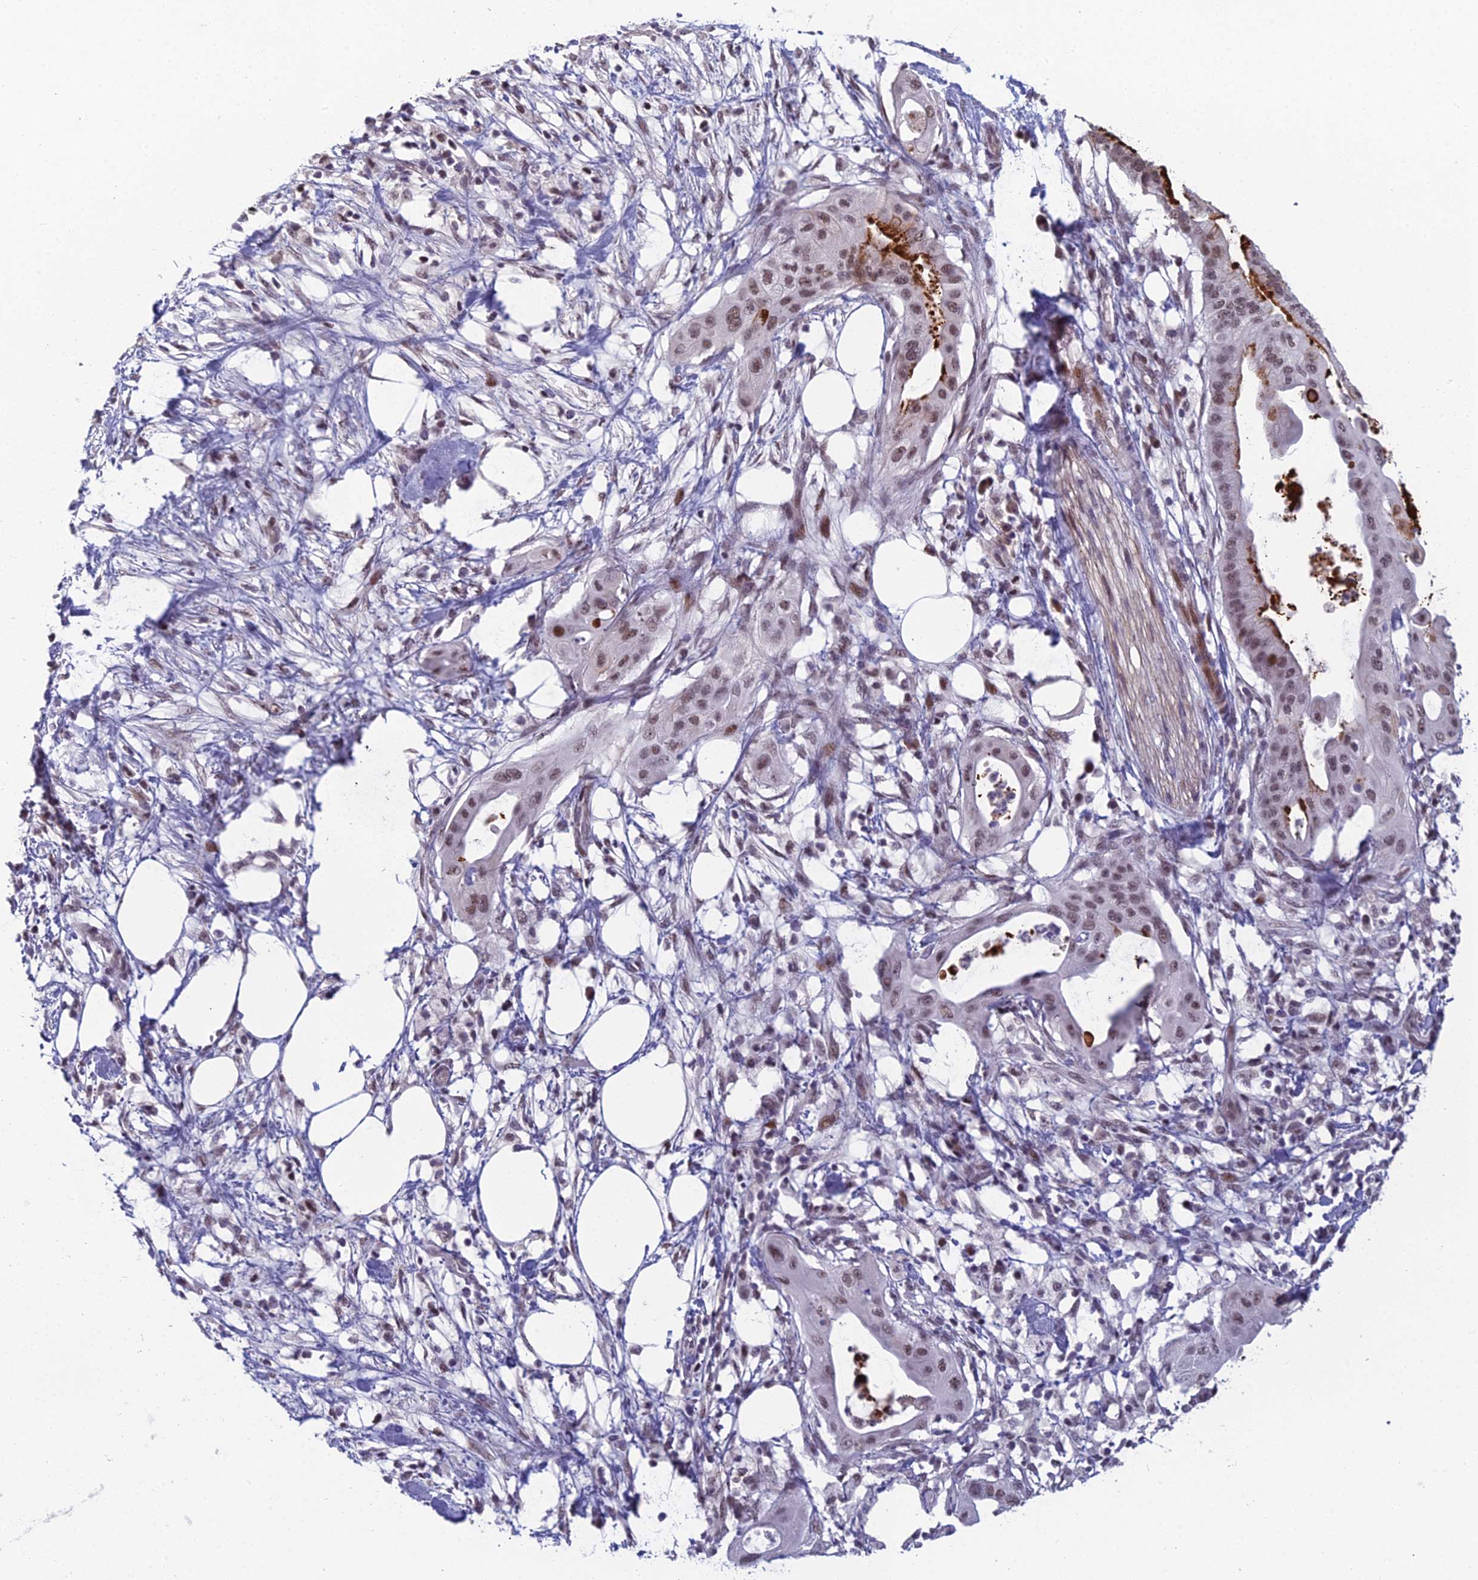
{"staining": {"intensity": "moderate", "quantity": "25%-75%", "location": "cytoplasmic/membranous,nuclear"}, "tissue": "pancreatic cancer", "cell_type": "Tumor cells", "image_type": "cancer", "snomed": [{"axis": "morphology", "description": "Adenocarcinoma, NOS"}, {"axis": "topography", "description": "Pancreas"}], "caption": "This is an image of immunohistochemistry (IHC) staining of pancreatic cancer, which shows moderate positivity in the cytoplasmic/membranous and nuclear of tumor cells.", "gene": "RGS17", "patient": {"sex": "male", "age": 68}}